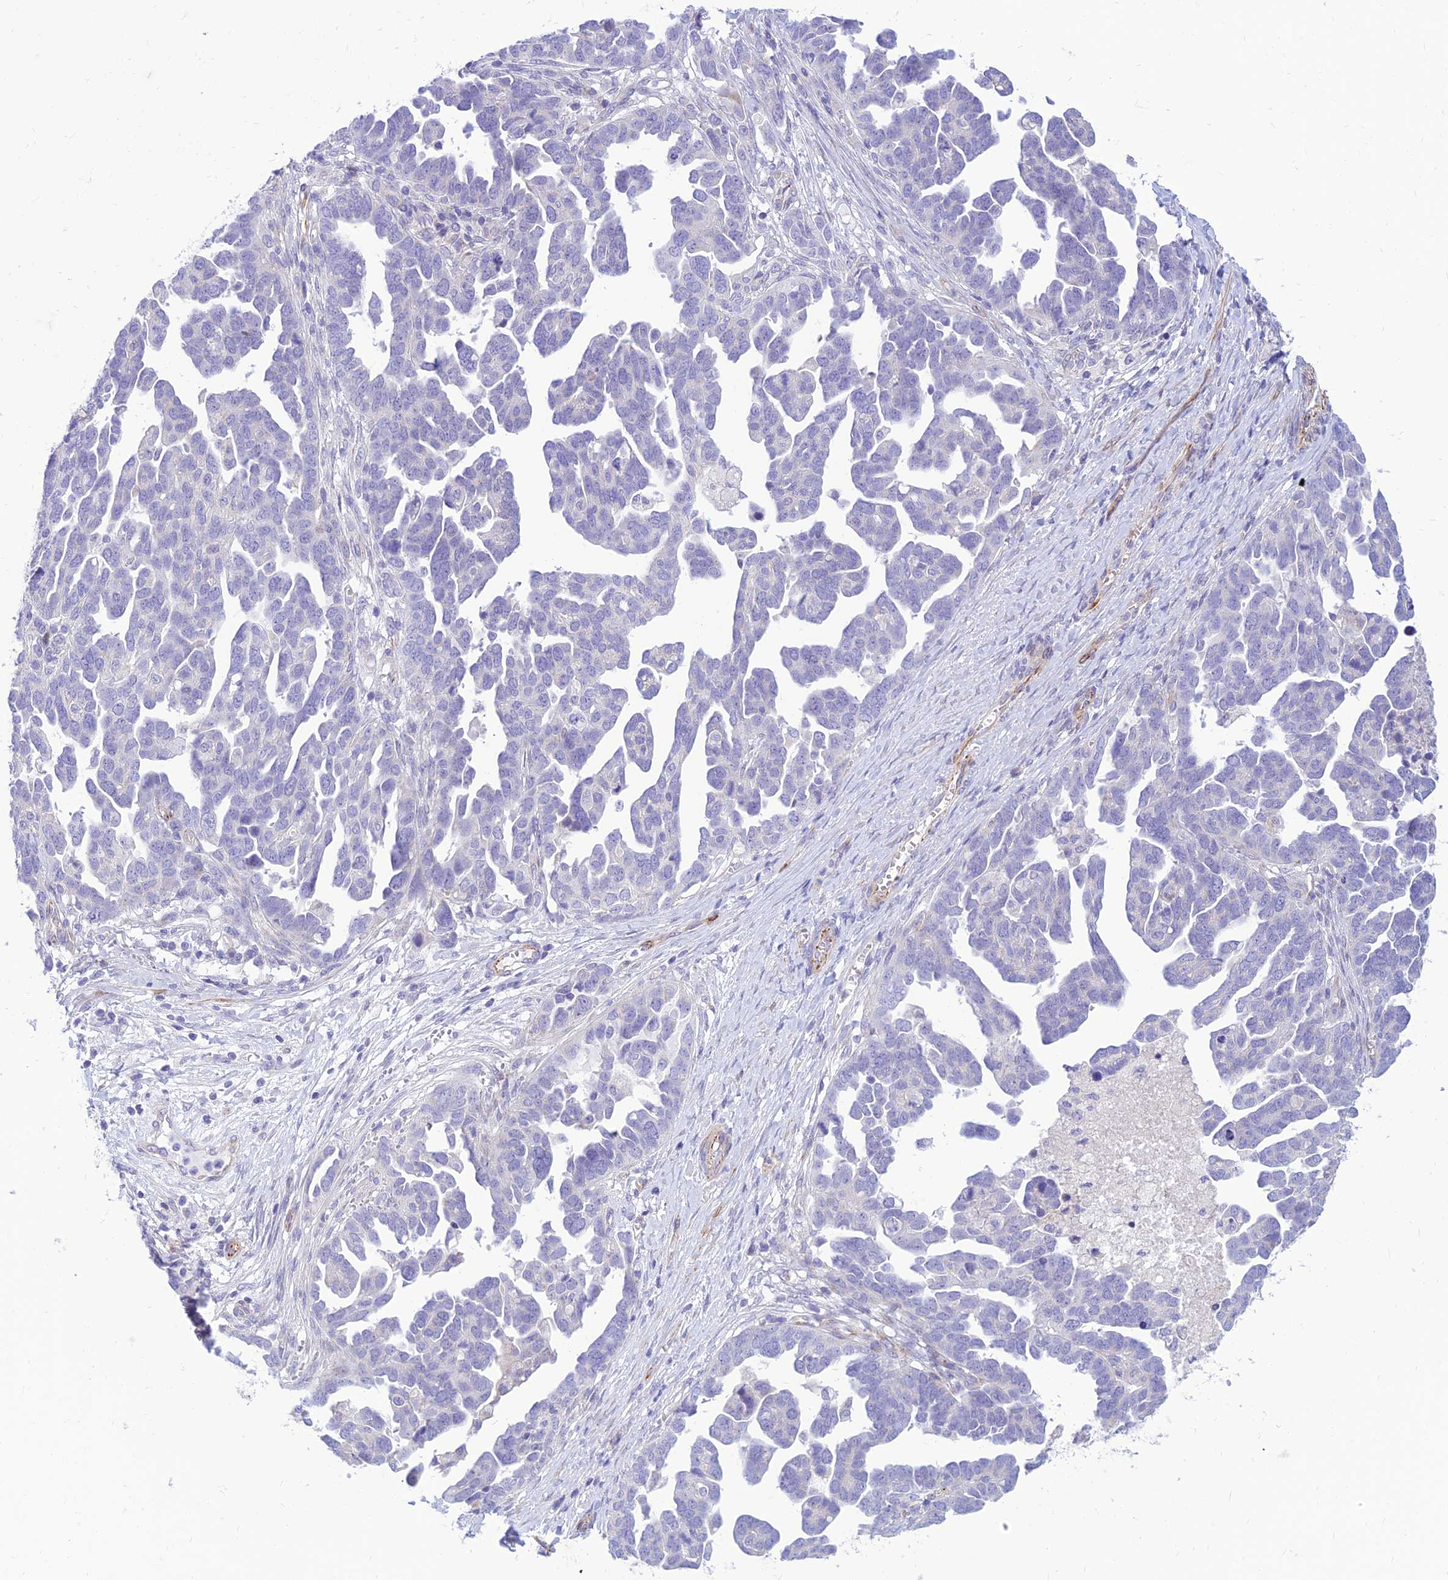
{"staining": {"intensity": "negative", "quantity": "none", "location": "none"}, "tissue": "ovarian cancer", "cell_type": "Tumor cells", "image_type": "cancer", "snomed": [{"axis": "morphology", "description": "Cystadenocarcinoma, serous, NOS"}, {"axis": "topography", "description": "Ovary"}], "caption": "IHC histopathology image of human ovarian serous cystadenocarcinoma stained for a protein (brown), which exhibits no positivity in tumor cells.", "gene": "FAM186B", "patient": {"sex": "female", "age": 54}}